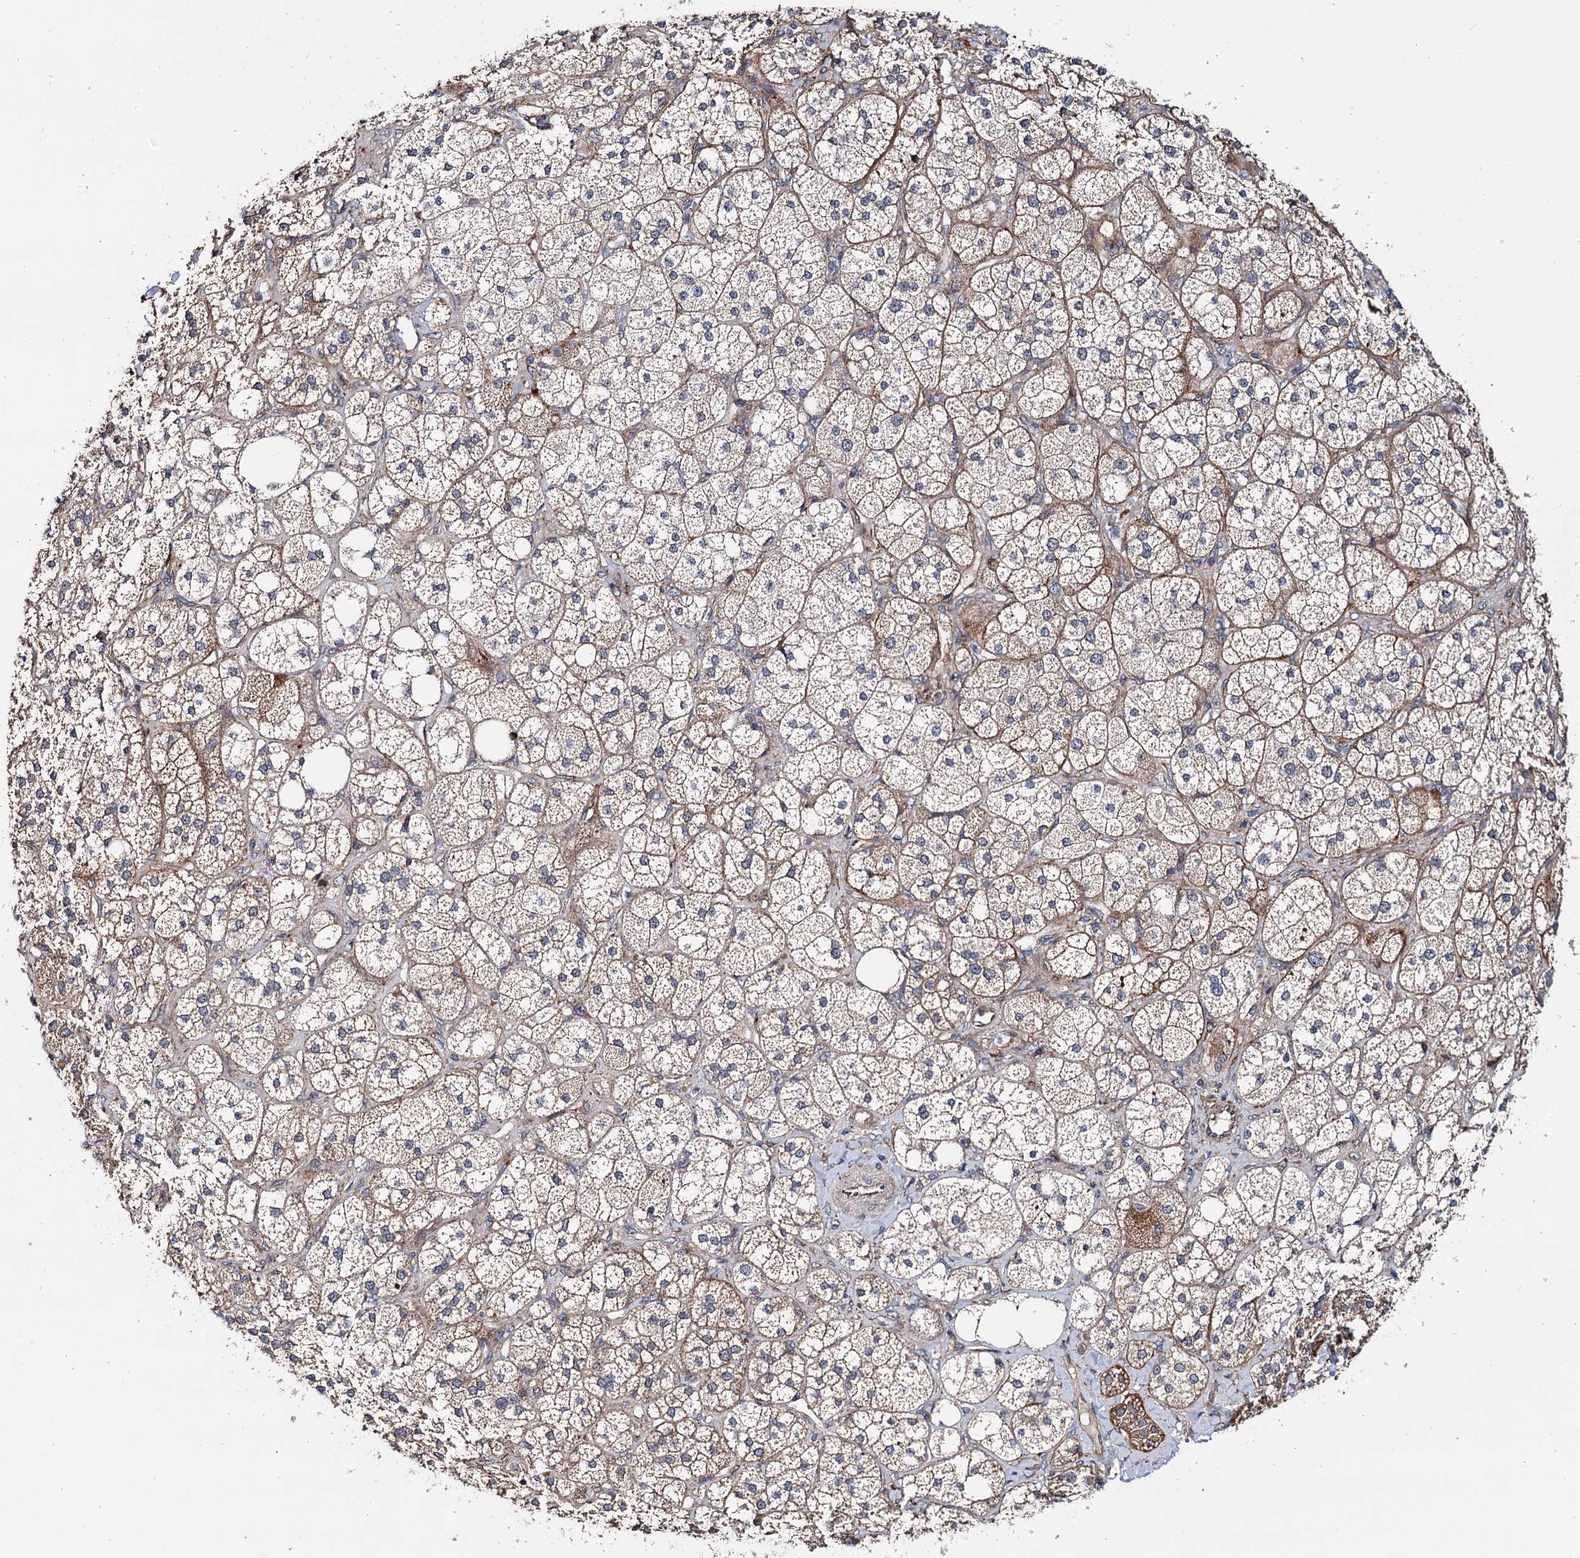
{"staining": {"intensity": "moderate", "quantity": ">75%", "location": "cytoplasmic/membranous"}, "tissue": "adrenal gland", "cell_type": "Glandular cells", "image_type": "normal", "snomed": [{"axis": "morphology", "description": "Normal tissue, NOS"}, {"axis": "topography", "description": "Adrenal gland"}], "caption": "Moderate cytoplasmic/membranous expression is seen in about >75% of glandular cells in normal adrenal gland. (DAB IHC with brightfield microscopy, high magnification).", "gene": "PTDSS2", "patient": {"sex": "male", "age": 61}}